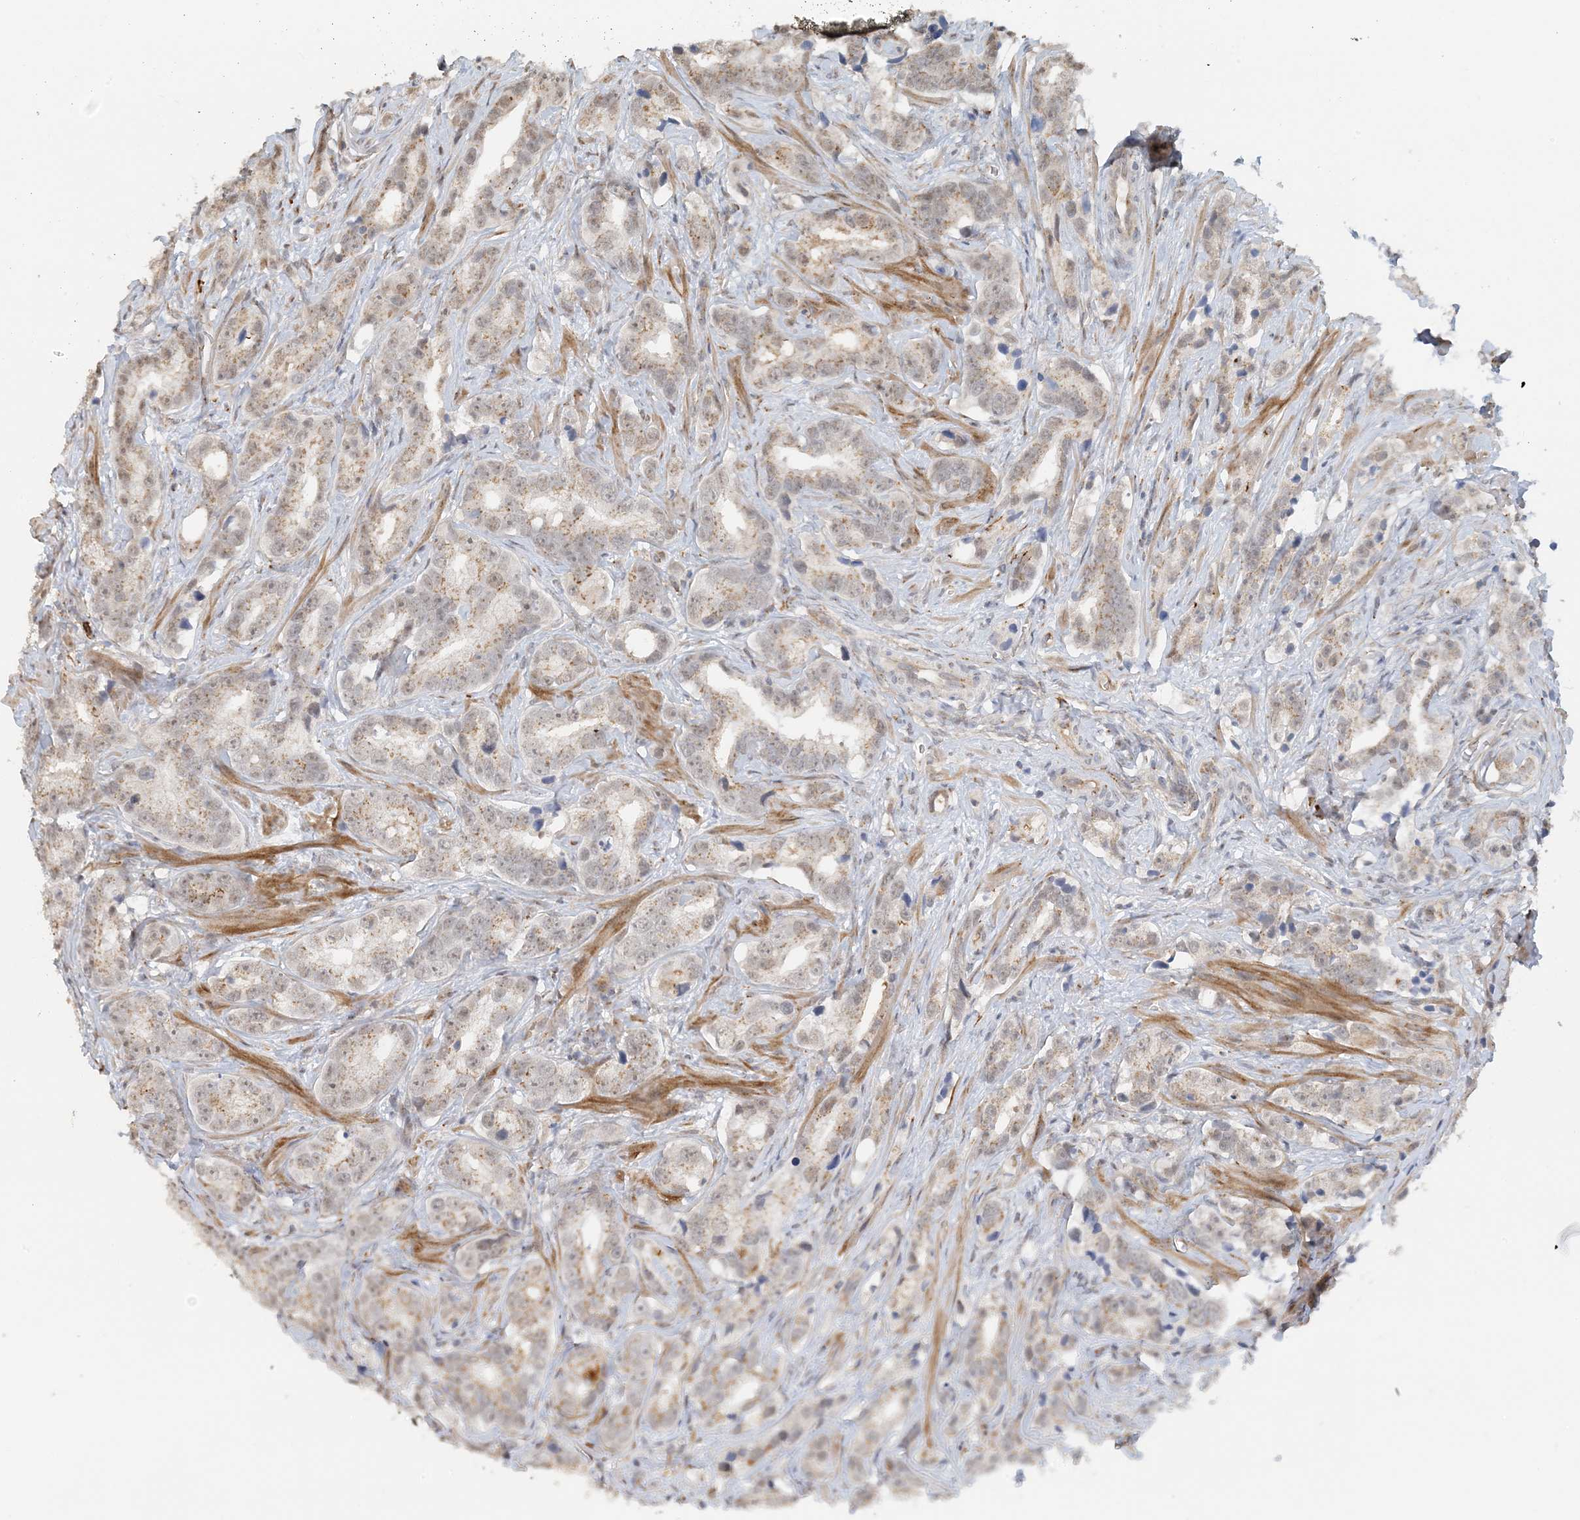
{"staining": {"intensity": "moderate", "quantity": ">75%", "location": "cytoplasmic/membranous"}, "tissue": "prostate cancer", "cell_type": "Tumor cells", "image_type": "cancer", "snomed": [{"axis": "morphology", "description": "Adenocarcinoma, High grade"}, {"axis": "topography", "description": "Prostate"}], "caption": "Prostate adenocarcinoma (high-grade) stained for a protein shows moderate cytoplasmic/membranous positivity in tumor cells.", "gene": "ZCCHC4", "patient": {"sex": "male", "age": 62}}